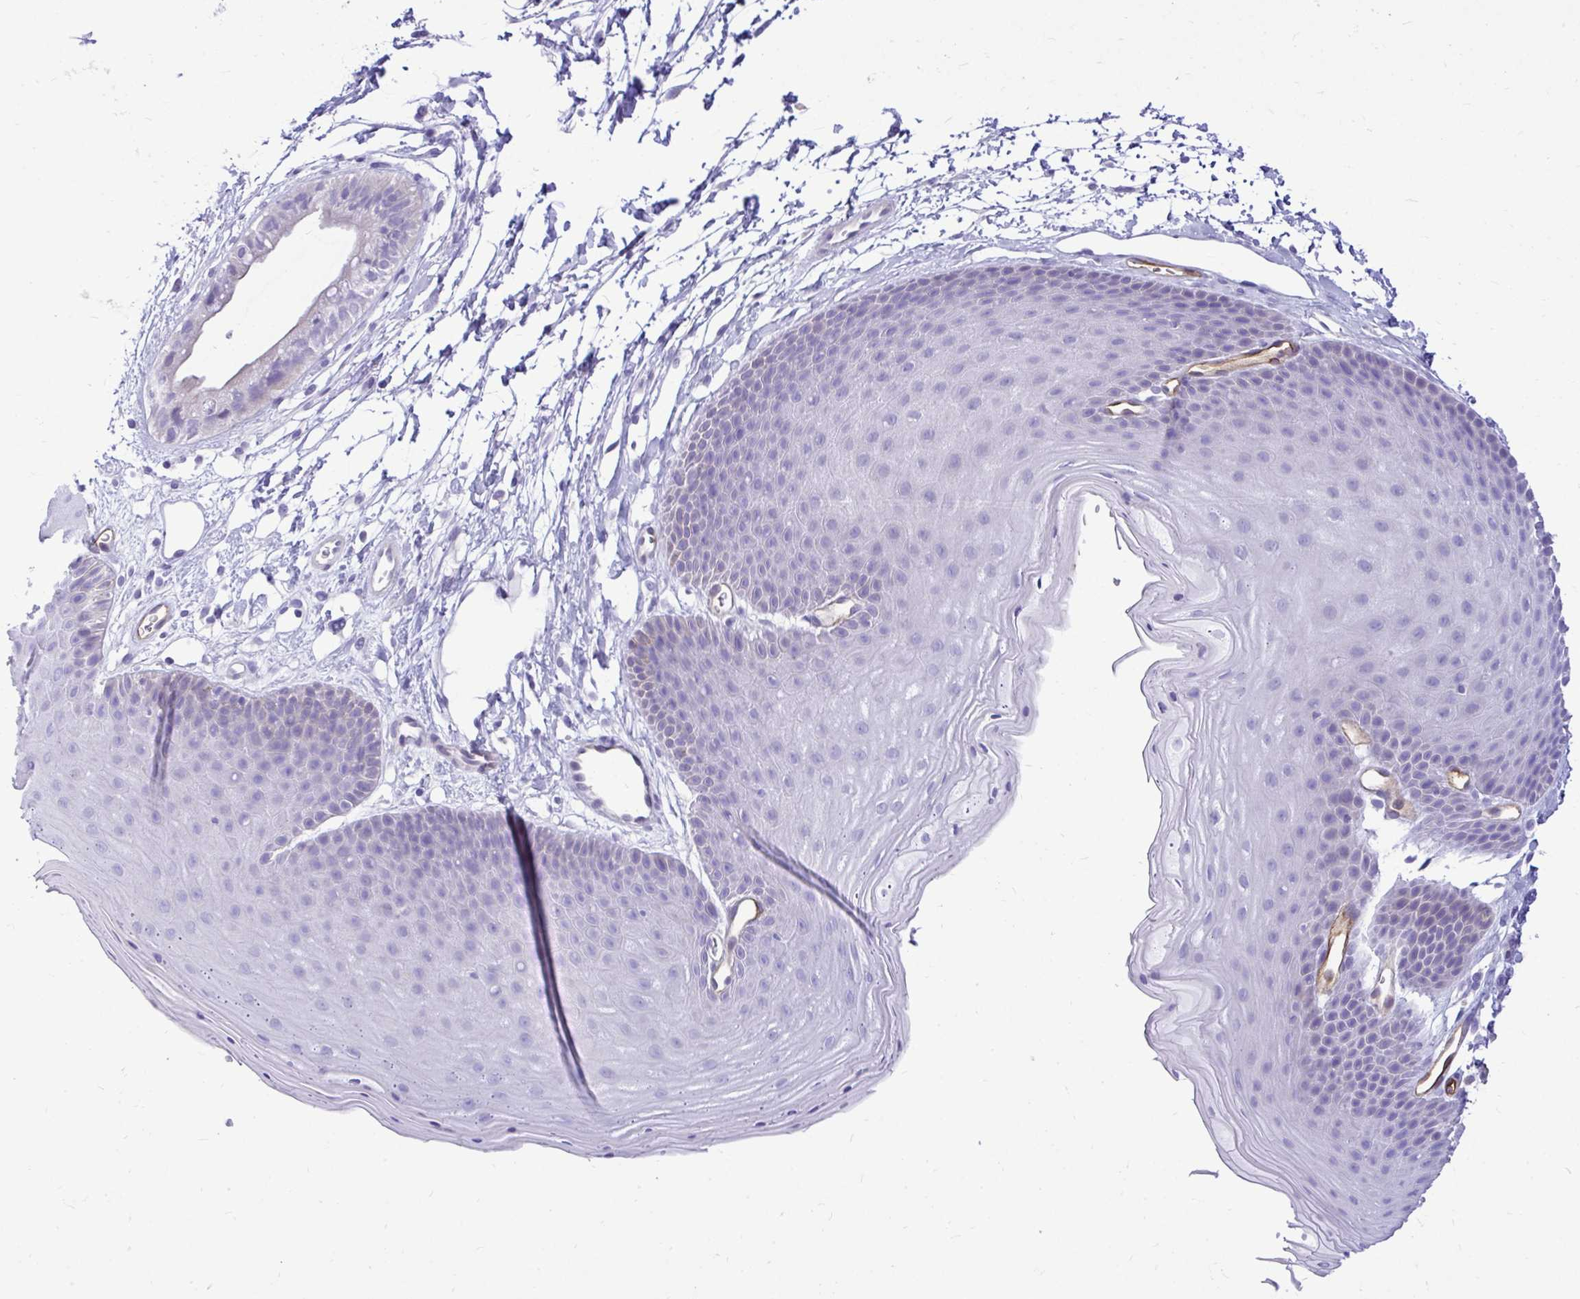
{"staining": {"intensity": "negative", "quantity": "none", "location": "none"}, "tissue": "skin", "cell_type": "Epidermal cells", "image_type": "normal", "snomed": [{"axis": "morphology", "description": "Normal tissue, NOS"}, {"axis": "topography", "description": "Anal"}], "caption": "IHC of normal human skin demonstrates no positivity in epidermal cells. (Brightfield microscopy of DAB IHC at high magnification).", "gene": "ABCG2", "patient": {"sex": "male", "age": 53}}